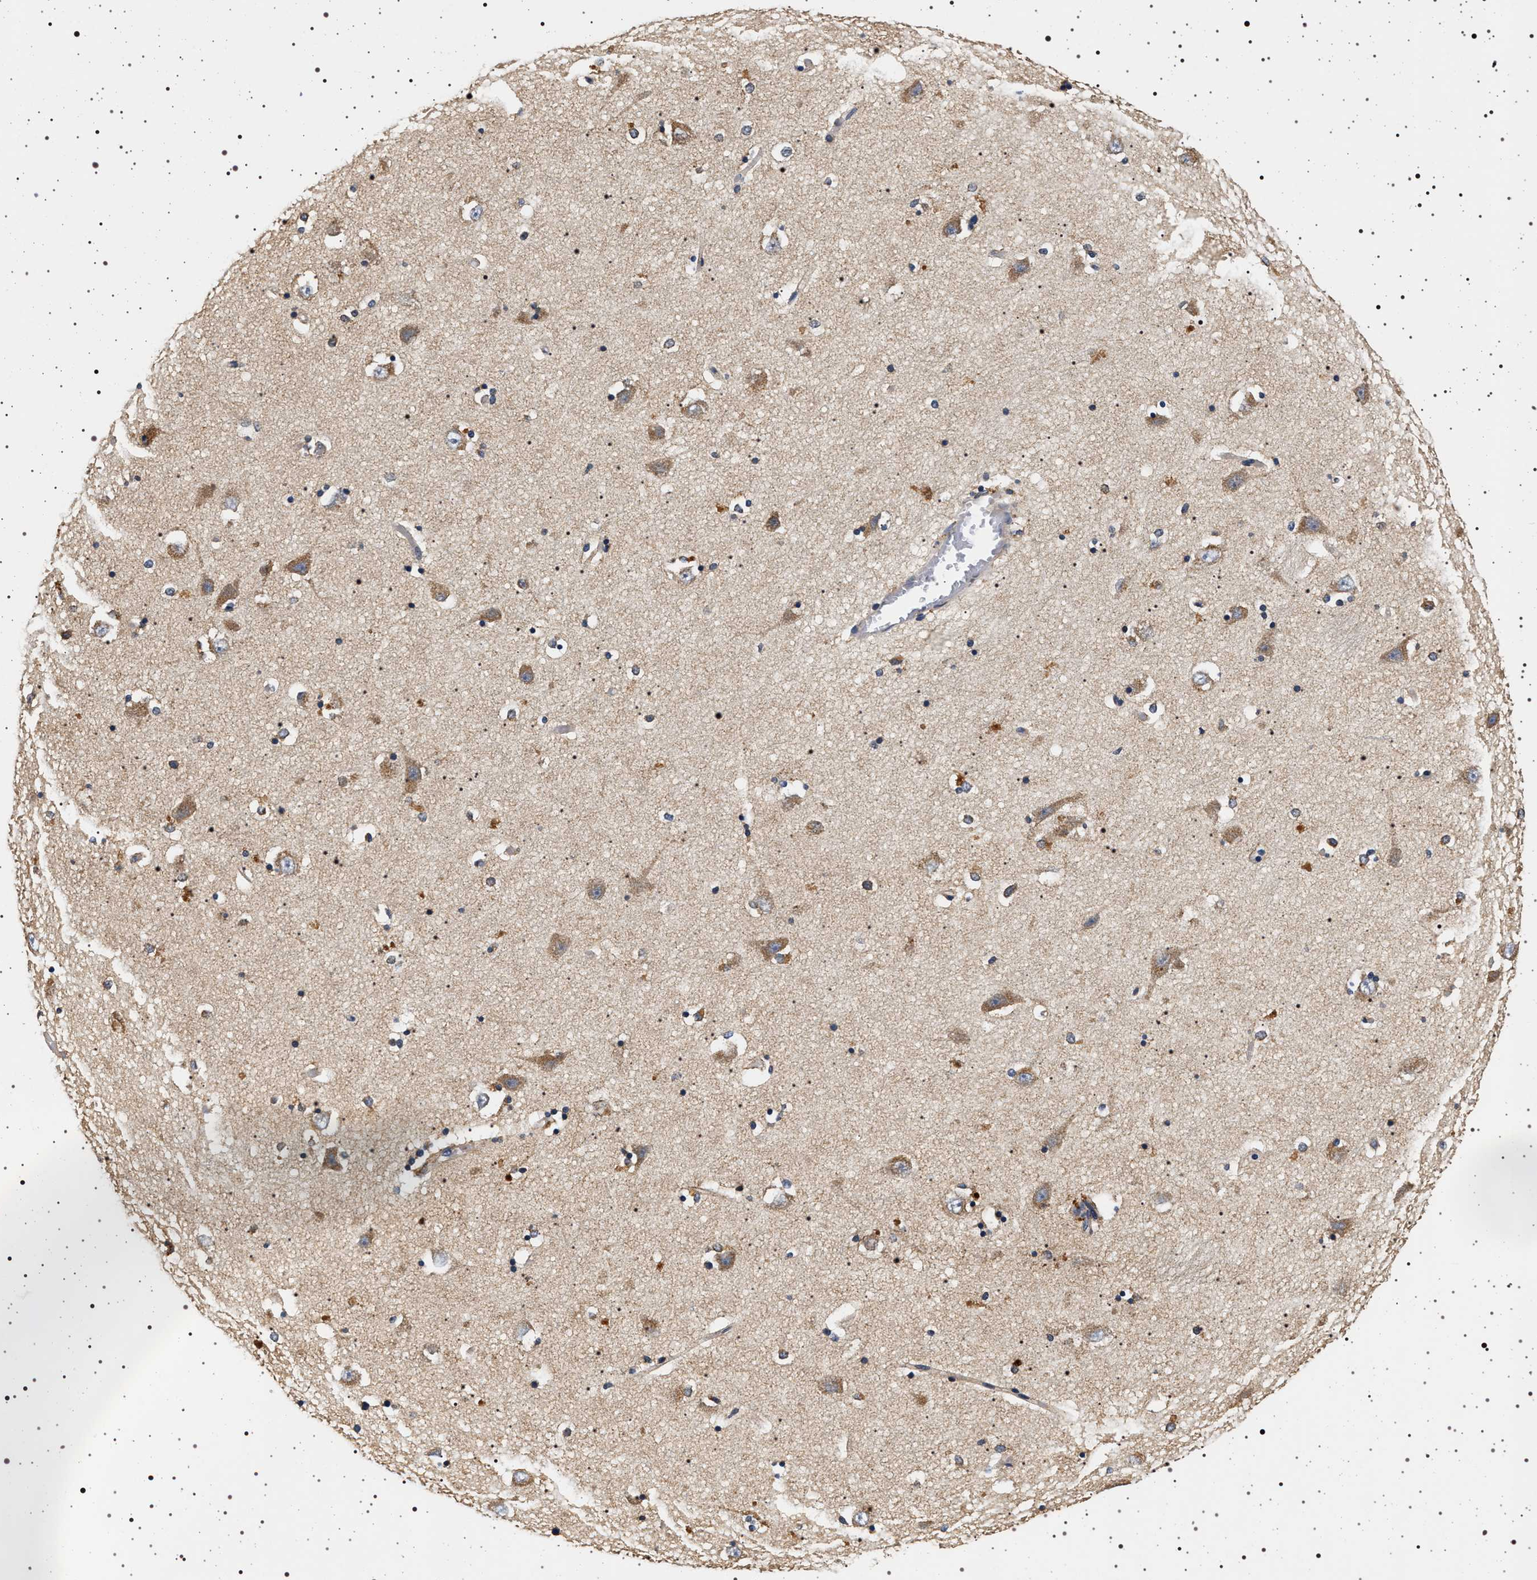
{"staining": {"intensity": "moderate", "quantity": "<25%", "location": "cytoplasmic/membranous"}, "tissue": "hippocampus", "cell_type": "Glial cells", "image_type": "normal", "snomed": [{"axis": "morphology", "description": "Normal tissue, NOS"}, {"axis": "topography", "description": "Hippocampus"}], "caption": "Immunohistochemistry (IHC) histopathology image of benign human hippocampus stained for a protein (brown), which demonstrates low levels of moderate cytoplasmic/membranous staining in about <25% of glial cells.", "gene": "DCBLD2", "patient": {"sex": "male", "age": 45}}